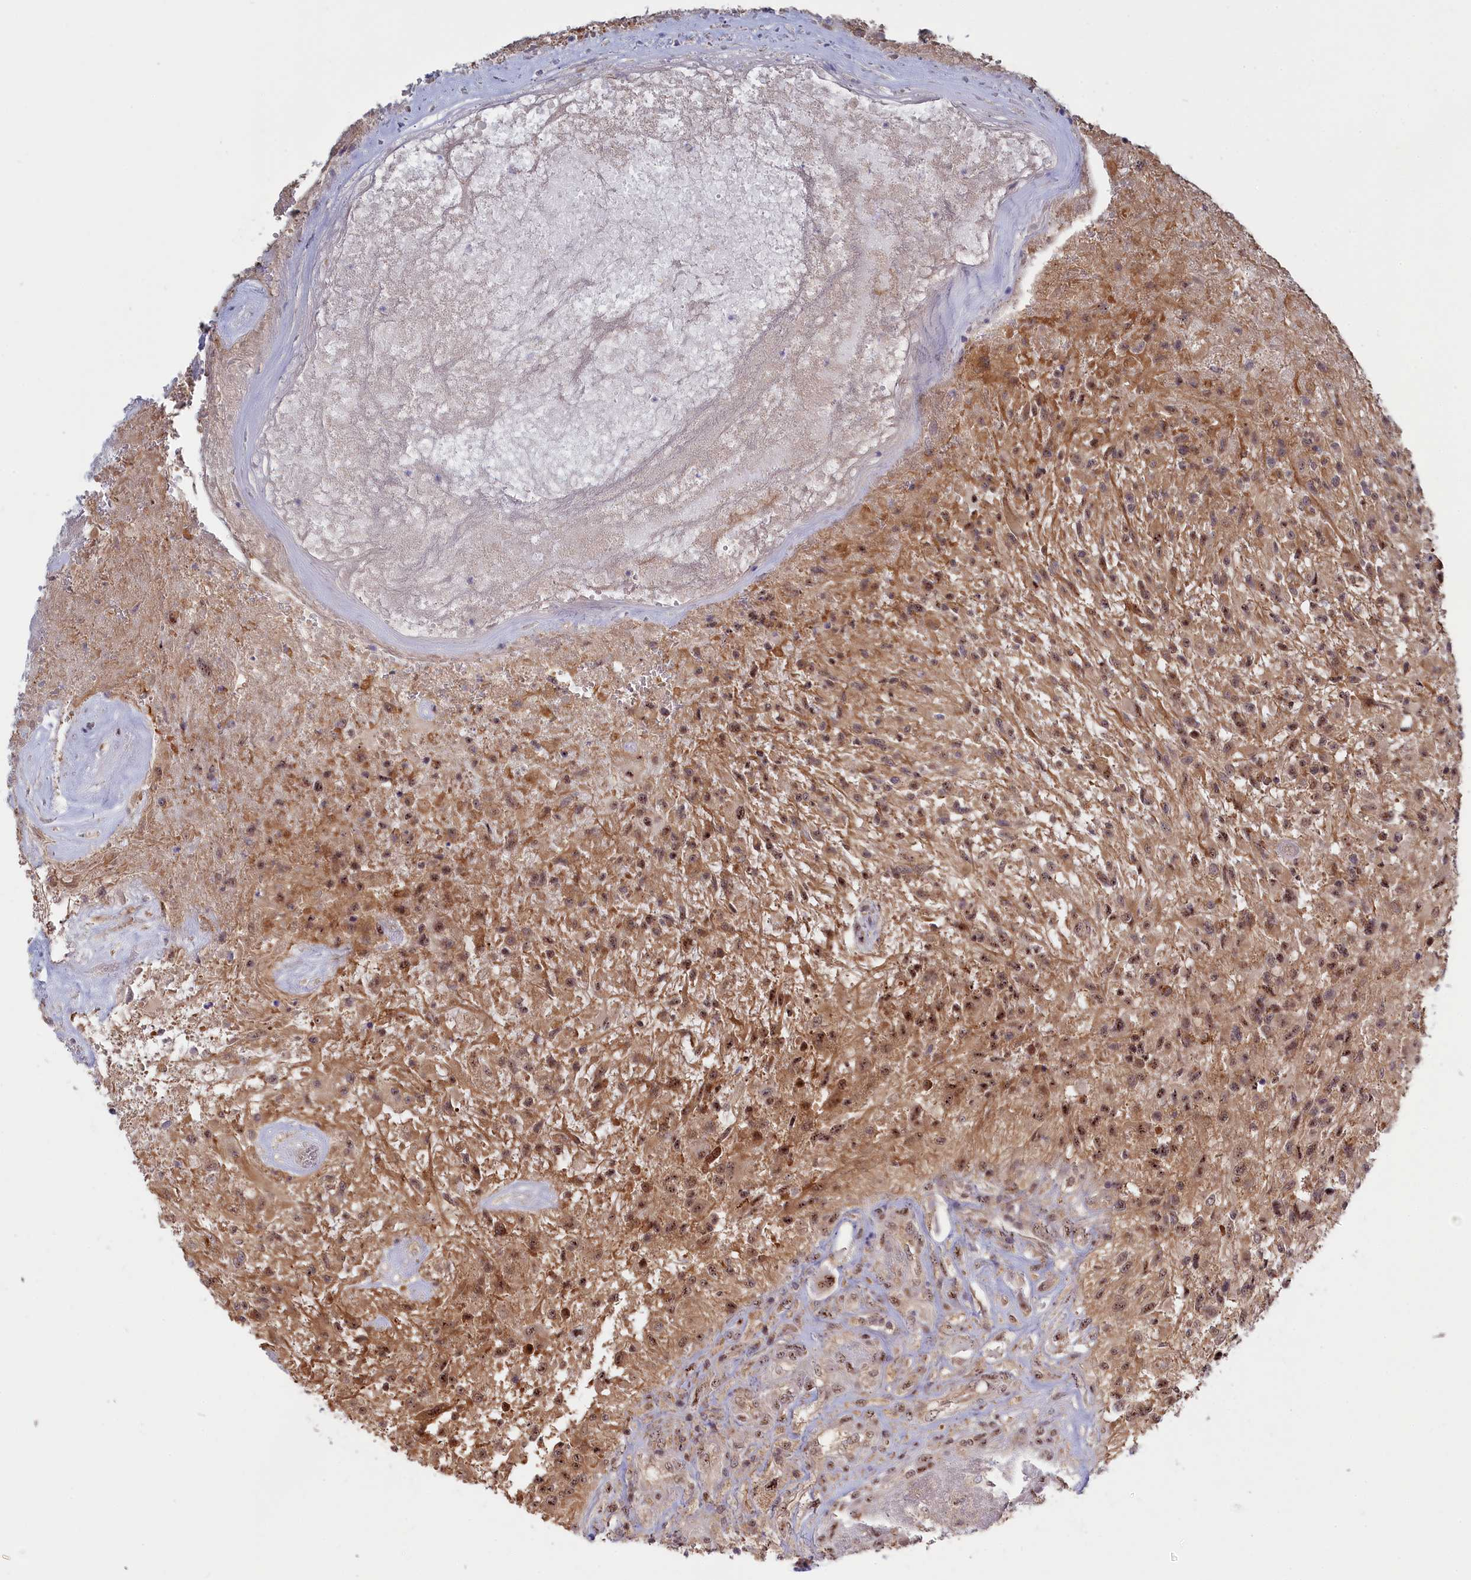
{"staining": {"intensity": "moderate", "quantity": ">75%", "location": "cytoplasmic/membranous,nuclear"}, "tissue": "glioma", "cell_type": "Tumor cells", "image_type": "cancer", "snomed": [{"axis": "morphology", "description": "Glioma, malignant, High grade"}, {"axis": "topography", "description": "Brain"}], "caption": "IHC micrograph of human glioma stained for a protein (brown), which reveals medium levels of moderate cytoplasmic/membranous and nuclear staining in about >75% of tumor cells.", "gene": "TAB1", "patient": {"sex": "male", "age": 56}}